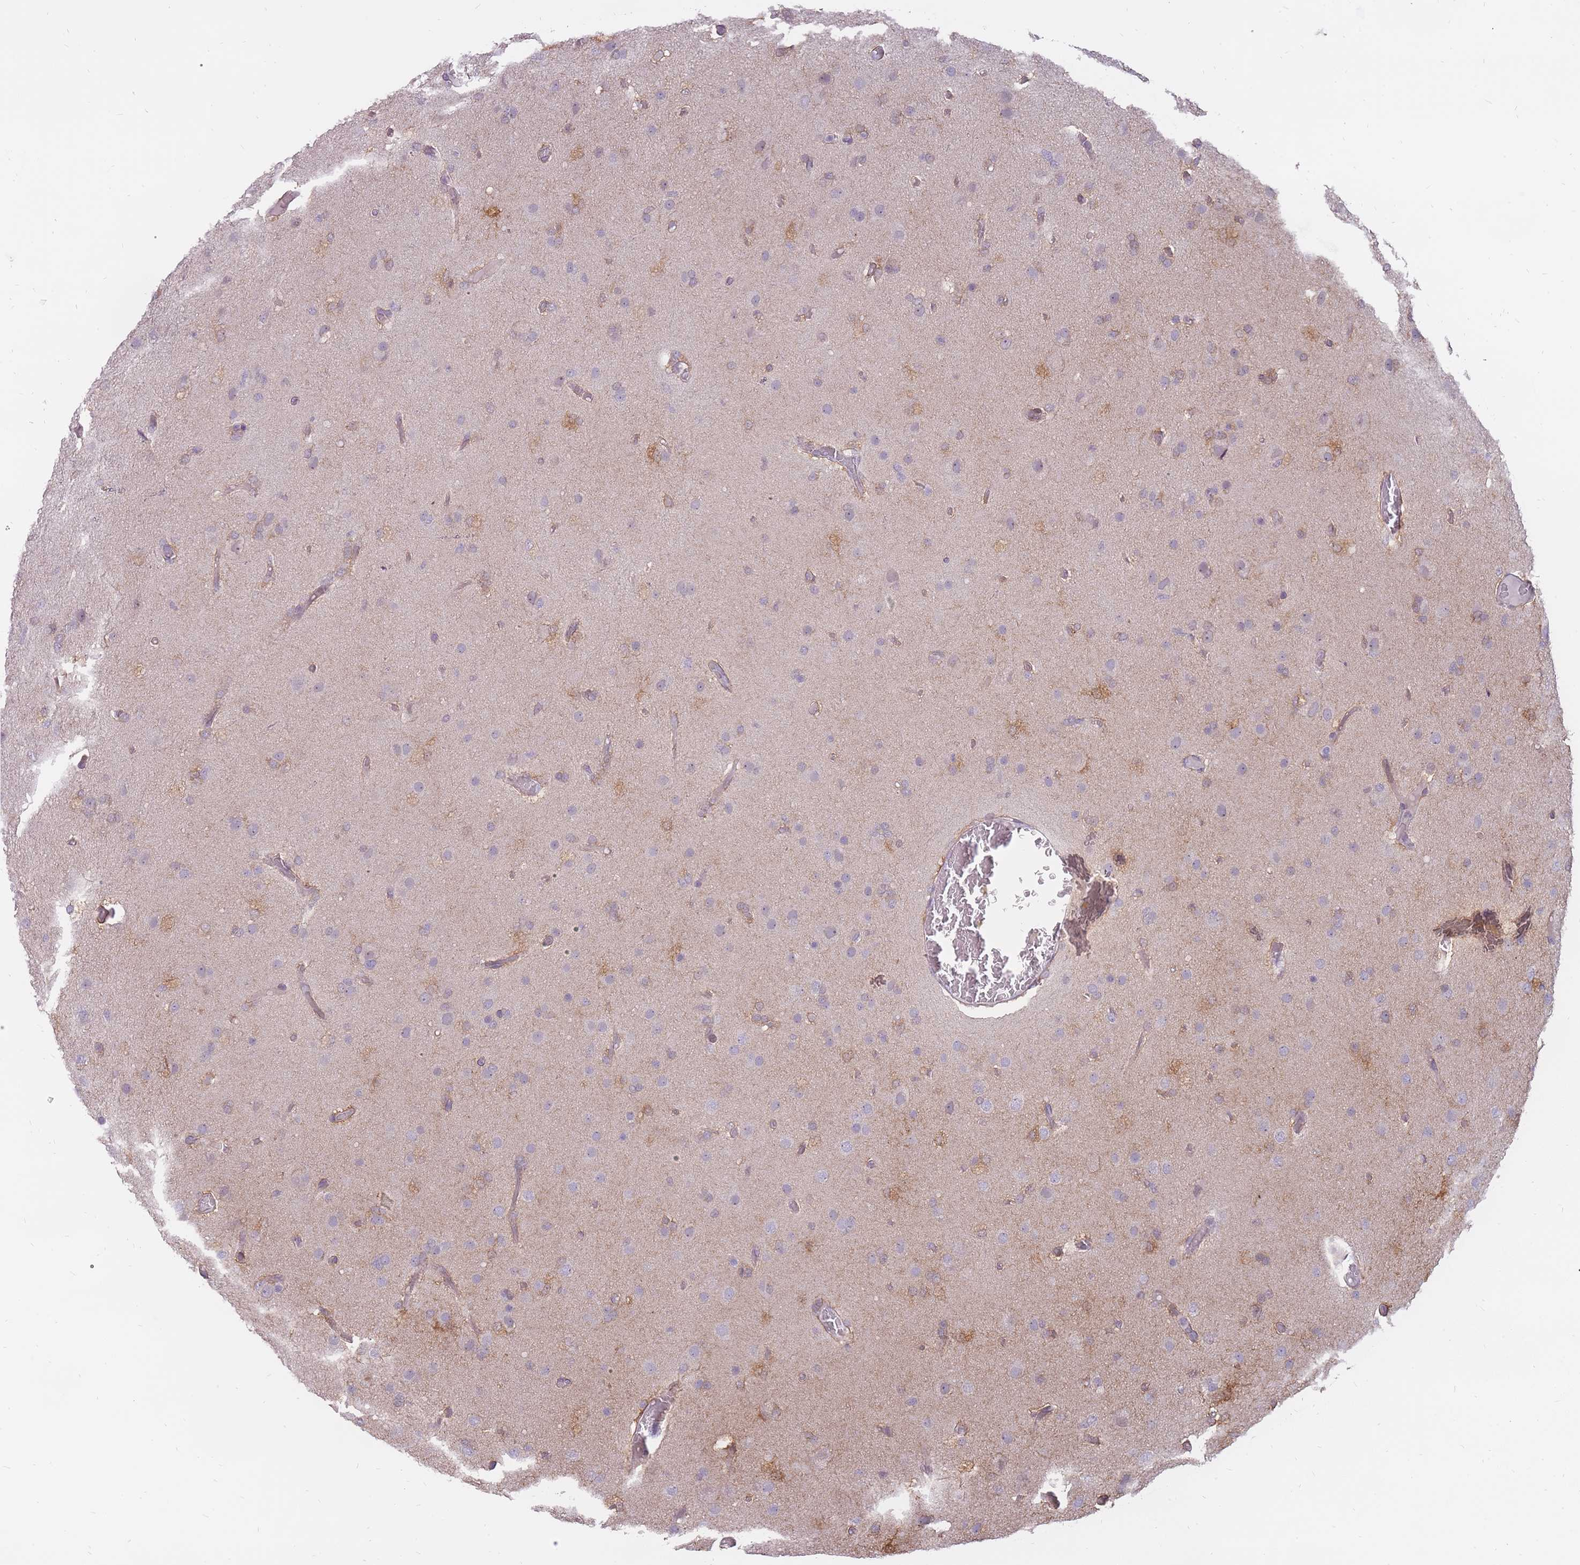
{"staining": {"intensity": "negative", "quantity": "none", "location": "none"}, "tissue": "glioma", "cell_type": "Tumor cells", "image_type": "cancer", "snomed": [{"axis": "morphology", "description": "Glioma, malignant, High grade"}, {"axis": "topography", "description": "Brain"}], "caption": "This is an IHC histopathology image of high-grade glioma (malignant). There is no staining in tumor cells.", "gene": "POMZP3", "patient": {"sex": "female", "age": 74}}